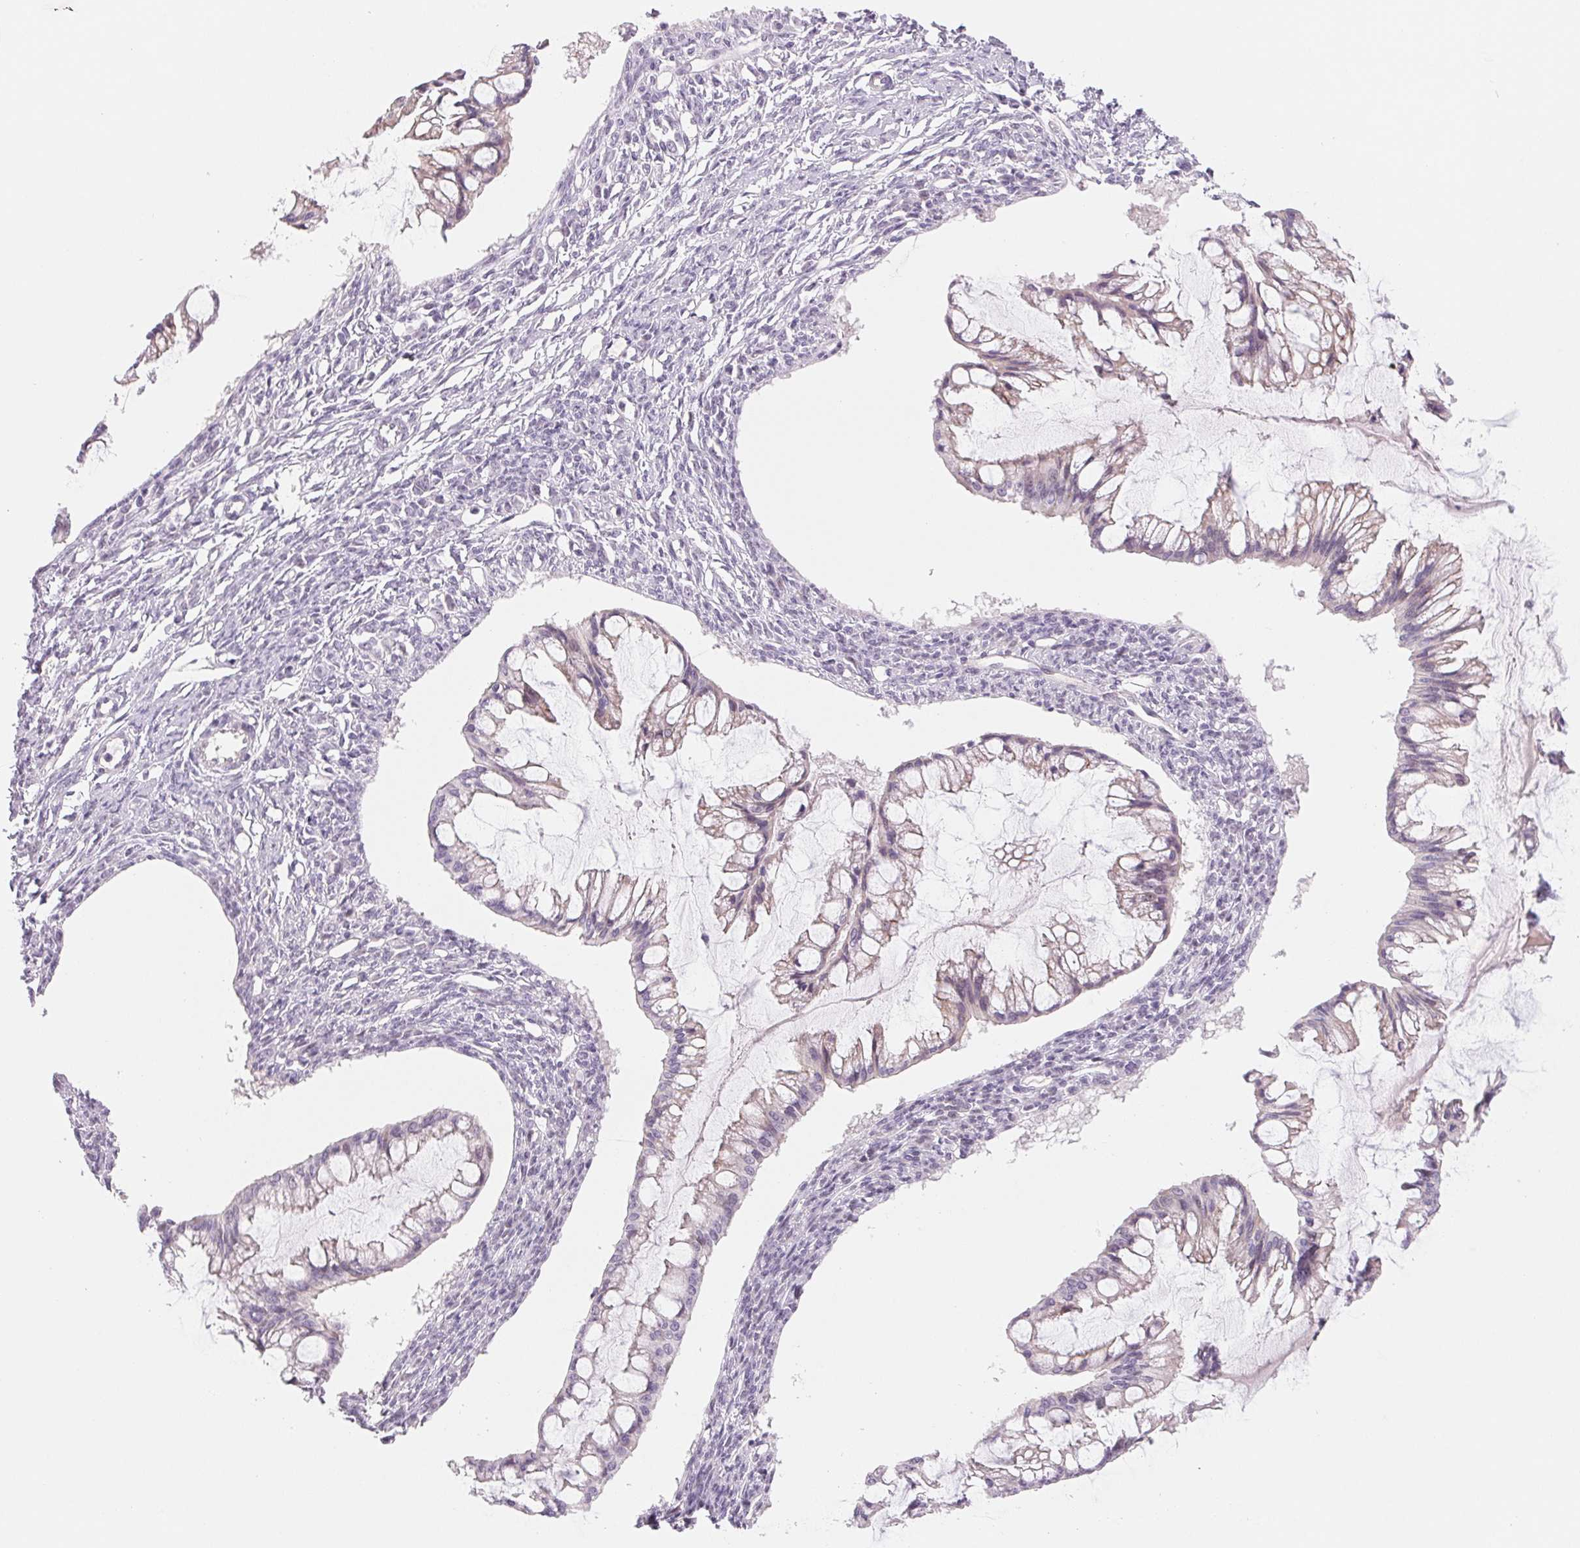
{"staining": {"intensity": "negative", "quantity": "none", "location": "none"}, "tissue": "ovarian cancer", "cell_type": "Tumor cells", "image_type": "cancer", "snomed": [{"axis": "morphology", "description": "Cystadenocarcinoma, mucinous, NOS"}, {"axis": "topography", "description": "Ovary"}], "caption": "Tumor cells are negative for protein expression in human ovarian cancer. (DAB (3,3'-diaminobenzidine) immunohistochemistry visualized using brightfield microscopy, high magnification).", "gene": "CCDC168", "patient": {"sex": "female", "age": 73}}